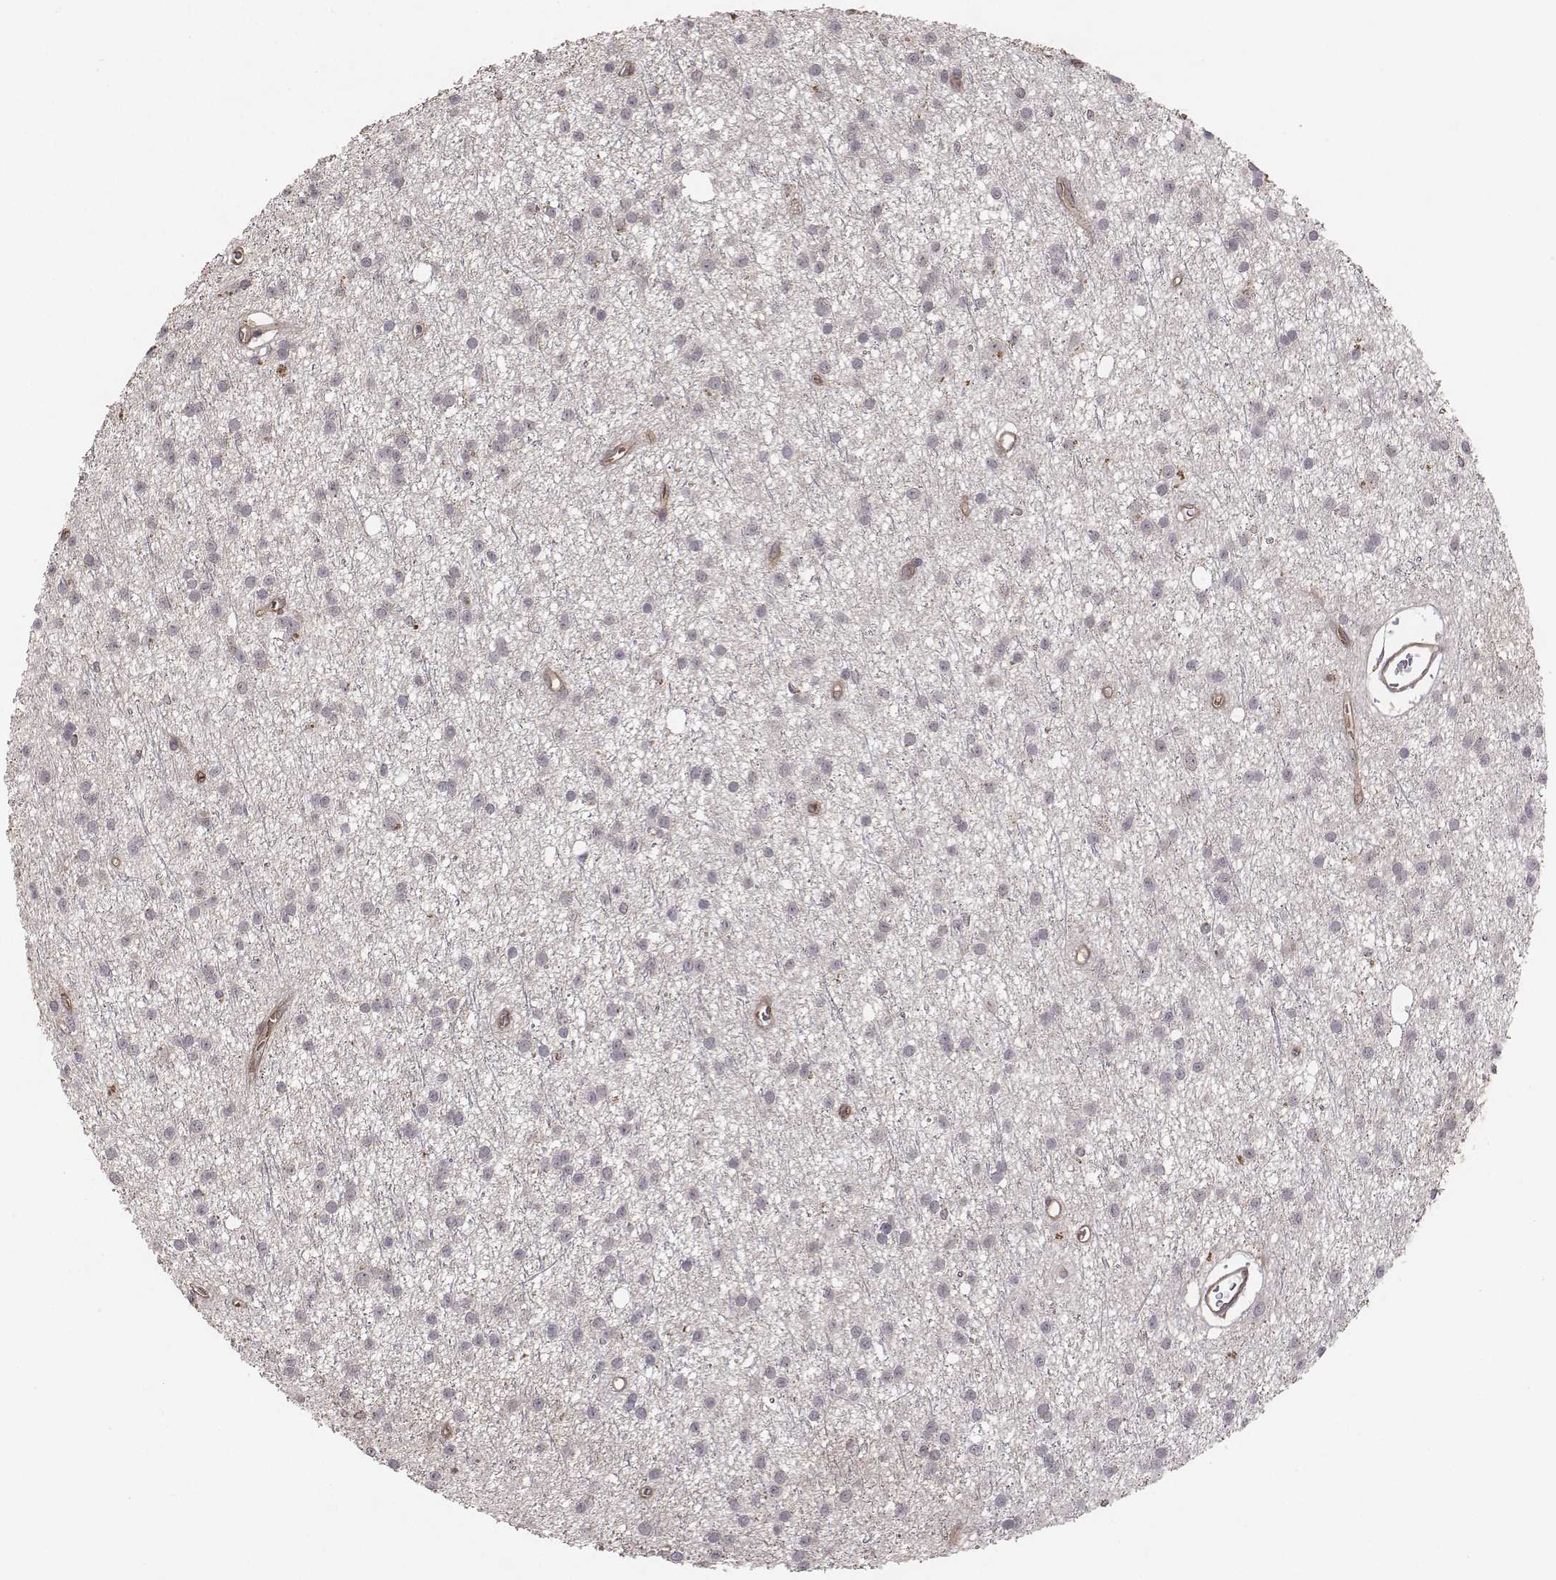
{"staining": {"intensity": "negative", "quantity": "none", "location": "none"}, "tissue": "glioma", "cell_type": "Tumor cells", "image_type": "cancer", "snomed": [{"axis": "morphology", "description": "Glioma, malignant, Low grade"}, {"axis": "topography", "description": "Brain"}], "caption": "DAB (3,3'-diaminobenzidine) immunohistochemical staining of human low-grade glioma (malignant) demonstrates no significant positivity in tumor cells.", "gene": "PTPRG", "patient": {"sex": "male", "age": 27}}